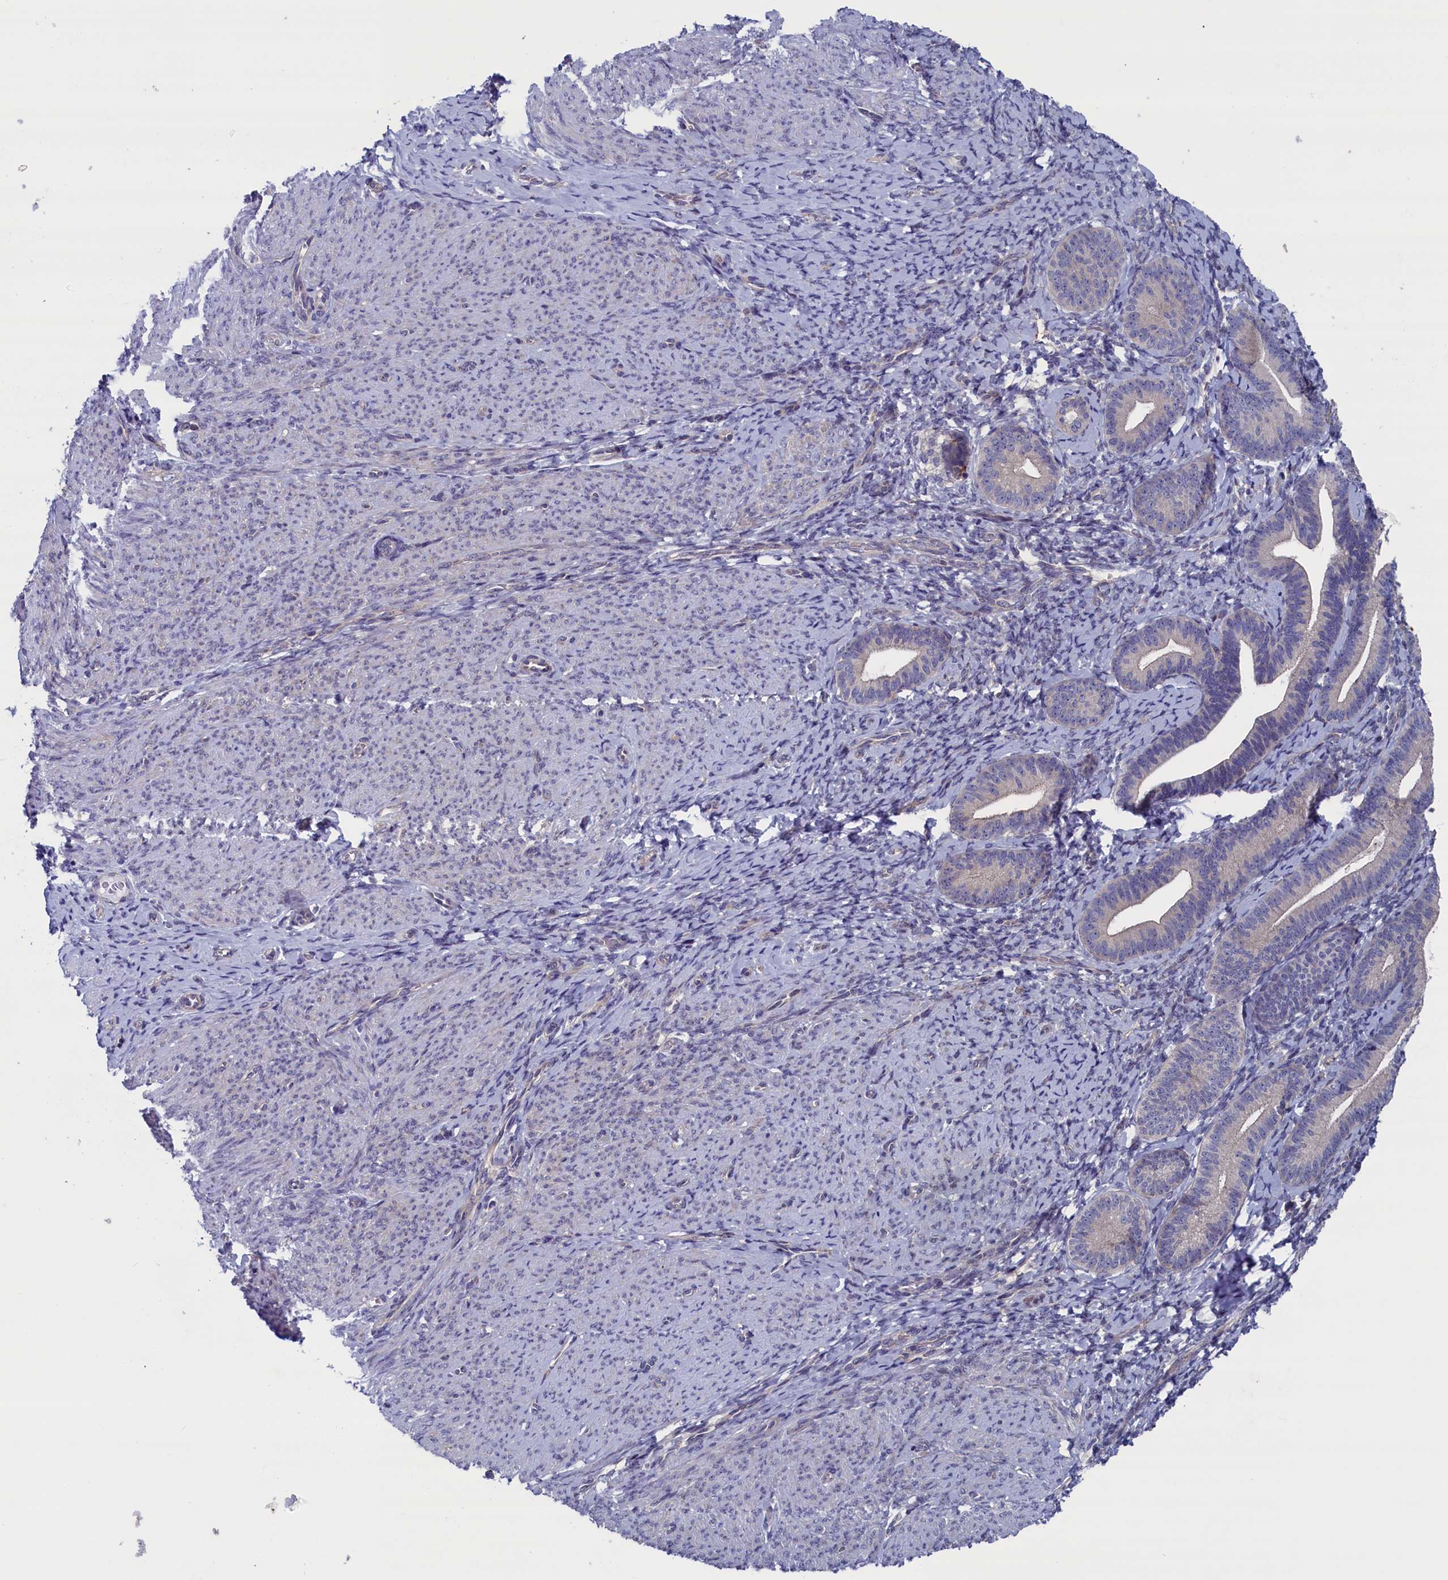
{"staining": {"intensity": "negative", "quantity": "none", "location": "none"}, "tissue": "endometrium", "cell_type": "Cells in endometrial stroma", "image_type": "normal", "snomed": [{"axis": "morphology", "description": "Normal tissue, NOS"}, {"axis": "topography", "description": "Endometrium"}], "caption": "IHC of benign human endometrium demonstrates no positivity in cells in endometrial stroma.", "gene": "SPATA13", "patient": {"sex": "female", "age": 65}}